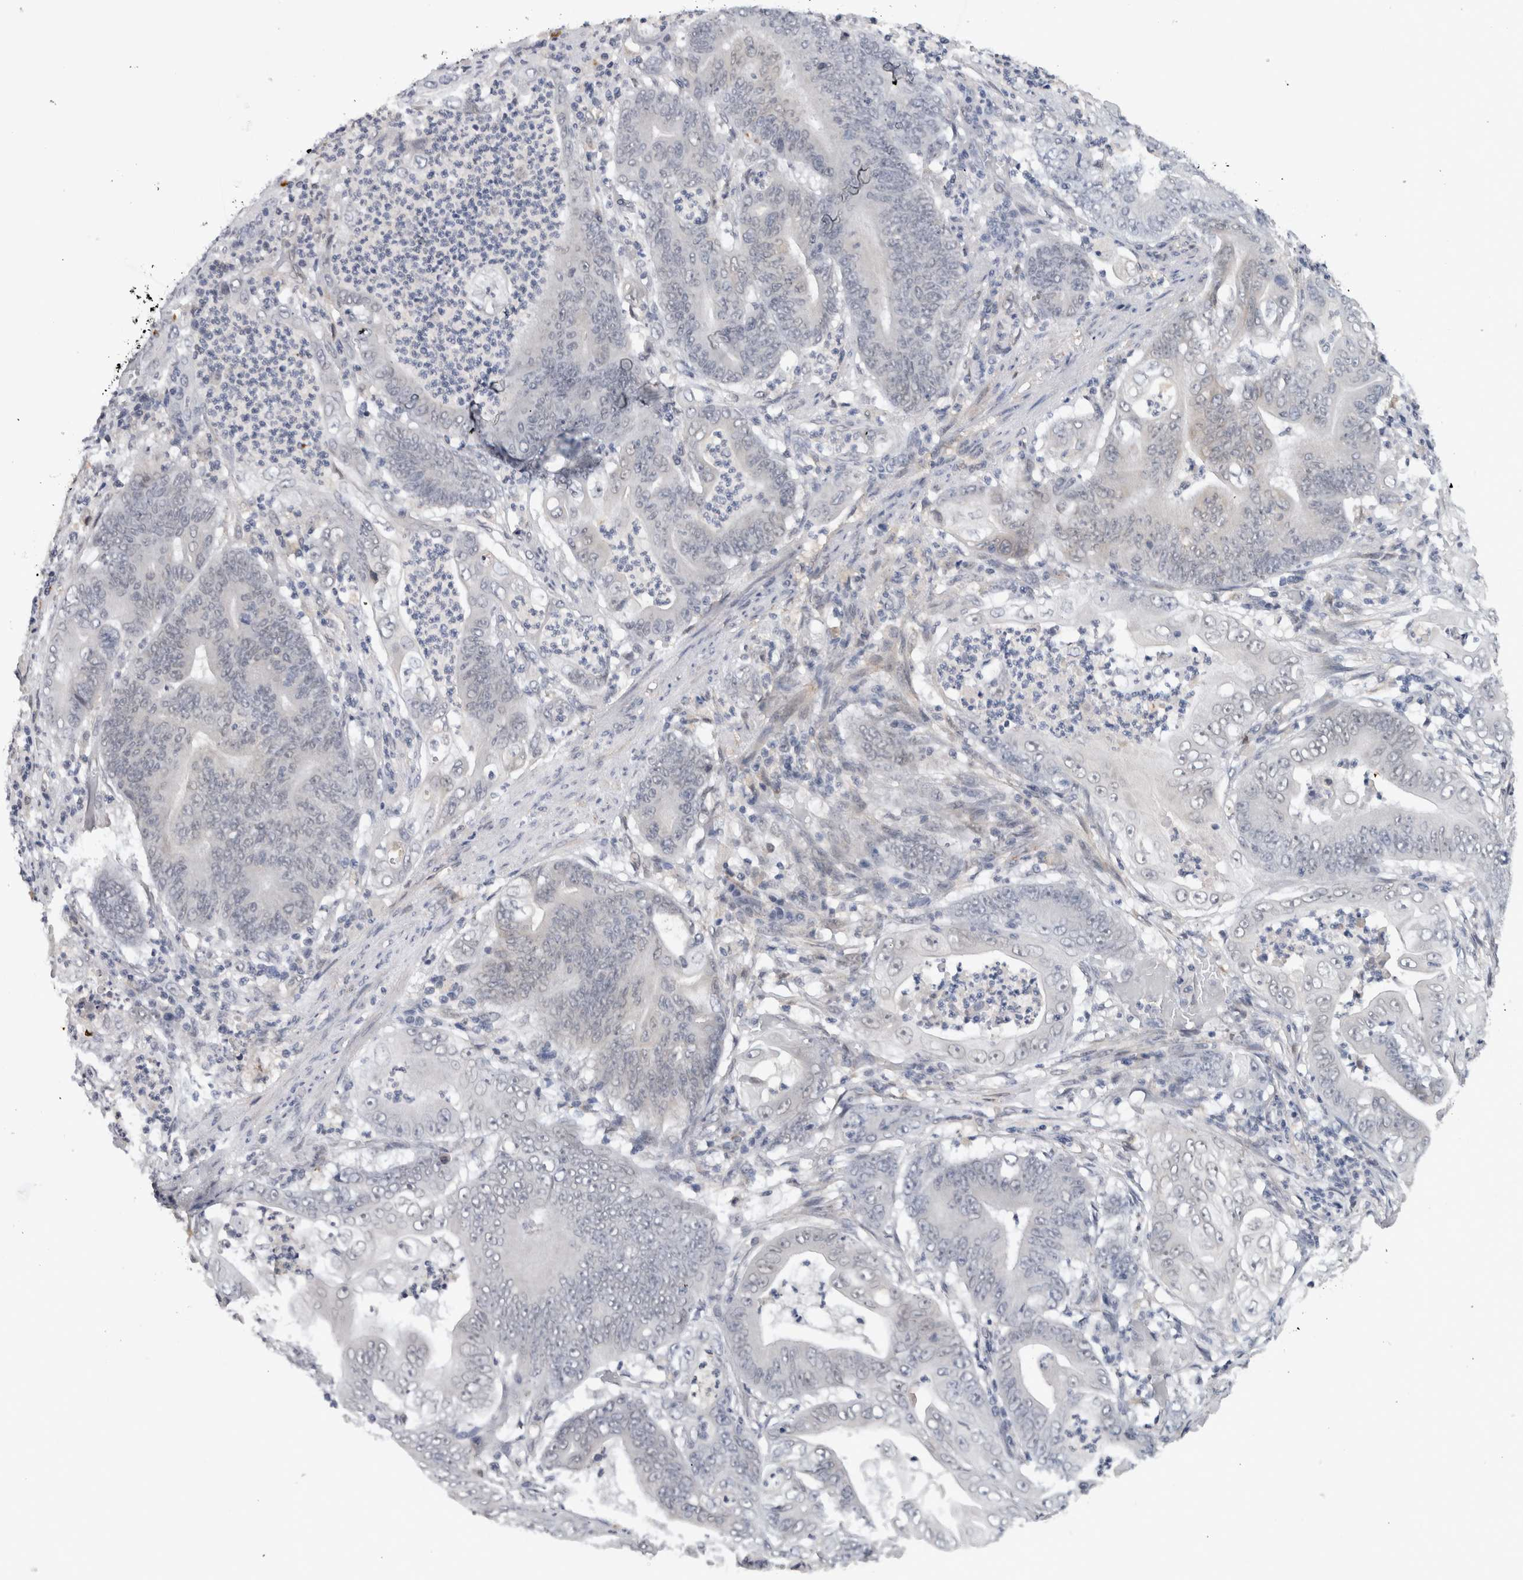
{"staining": {"intensity": "negative", "quantity": "none", "location": "none"}, "tissue": "stomach cancer", "cell_type": "Tumor cells", "image_type": "cancer", "snomed": [{"axis": "morphology", "description": "Adenocarcinoma, NOS"}, {"axis": "topography", "description": "Stomach"}], "caption": "IHC of human stomach cancer (adenocarcinoma) reveals no positivity in tumor cells.", "gene": "PRXL2A", "patient": {"sex": "female", "age": 73}}